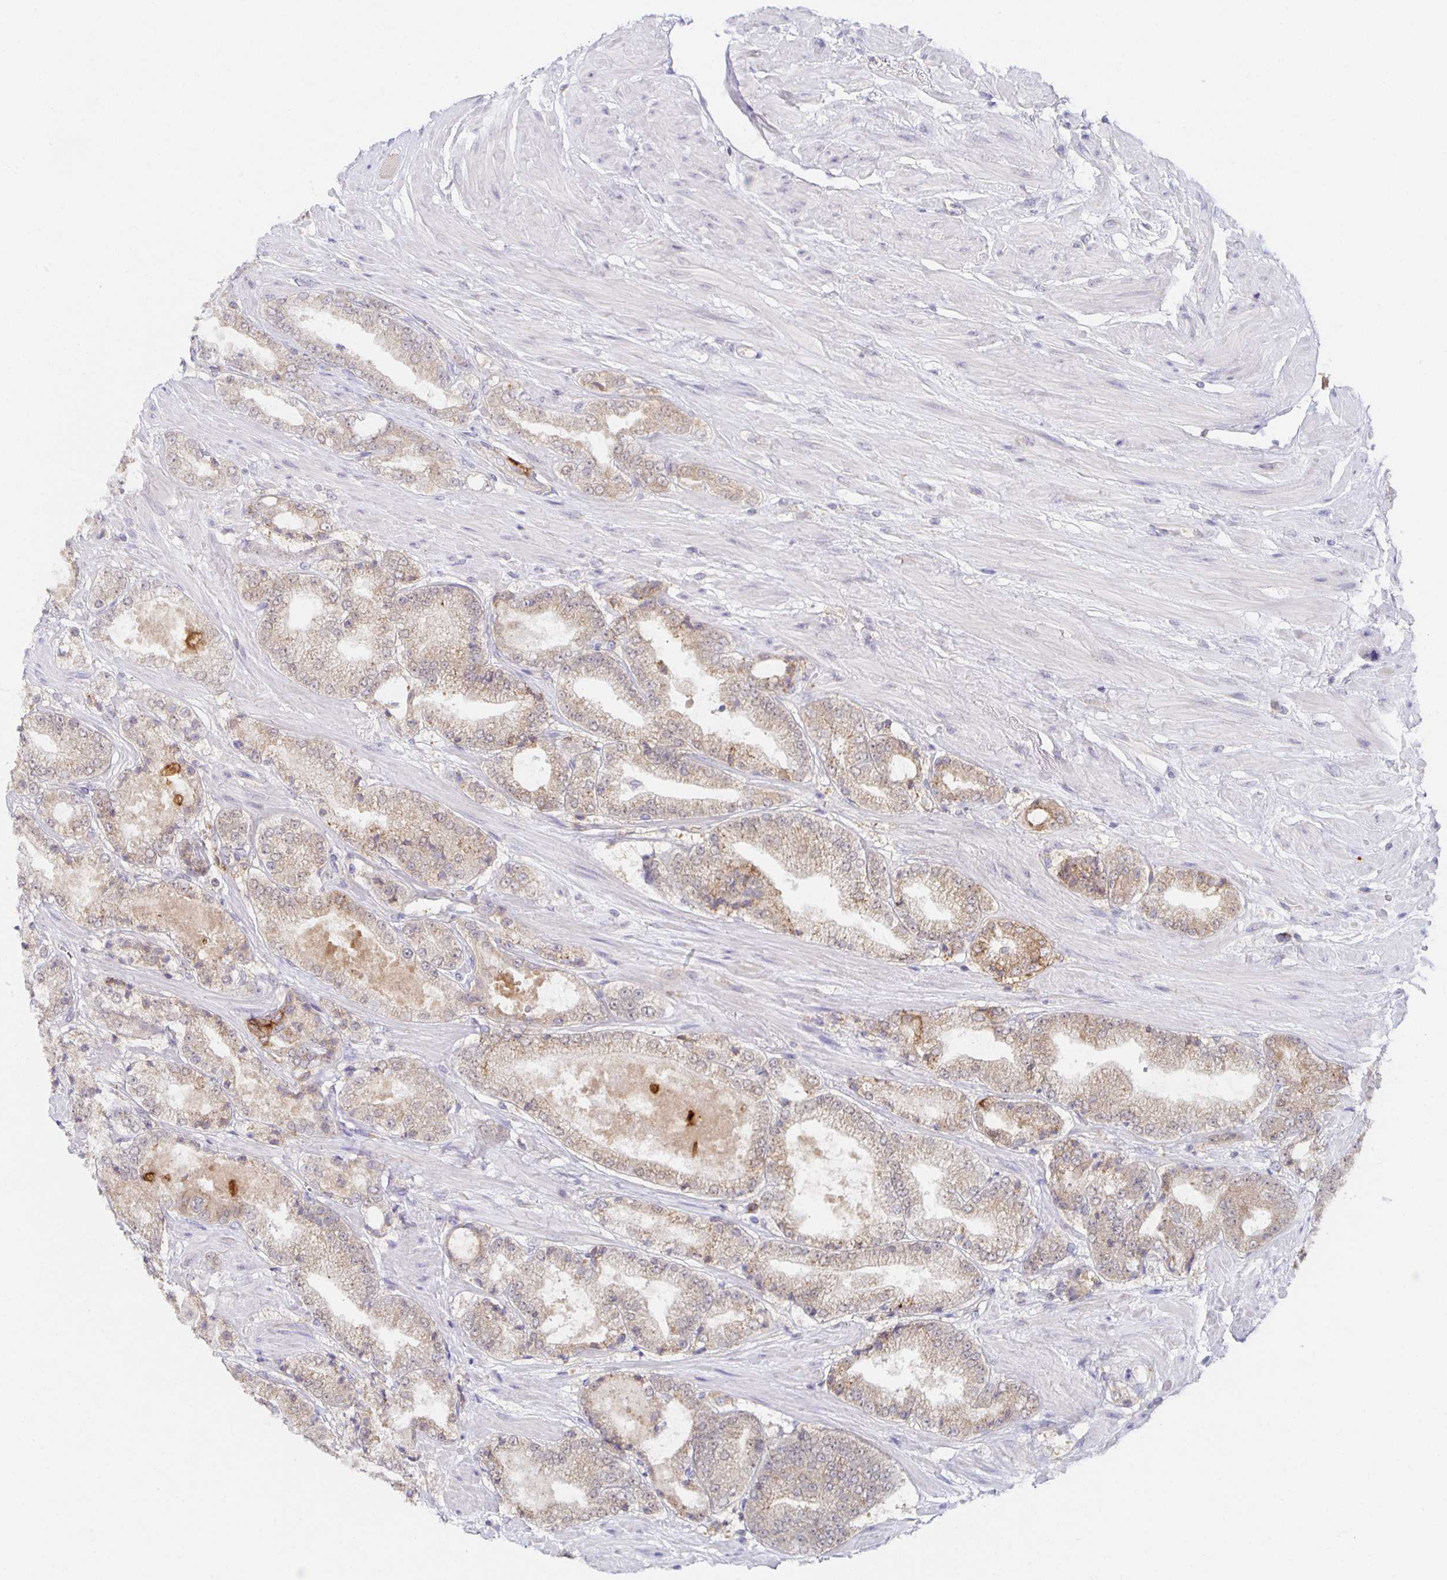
{"staining": {"intensity": "weak", "quantity": "25%-75%", "location": "cytoplasmic/membranous"}, "tissue": "prostate cancer", "cell_type": "Tumor cells", "image_type": "cancer", "snomed": [{"axis": "morphology", "description": "Adenocarcinoma, High grade"}, {"axis": "topography", "description": "Prostate"}], "caption": "Tumor cells reveal low levels of weak cytoplasmic/membranous expression in about 25%-75% of cells in human prostate cancer (high-grade adenocarcinoma).", "gene": "BAD", "patient": {"sex": "male", "age": 64}}